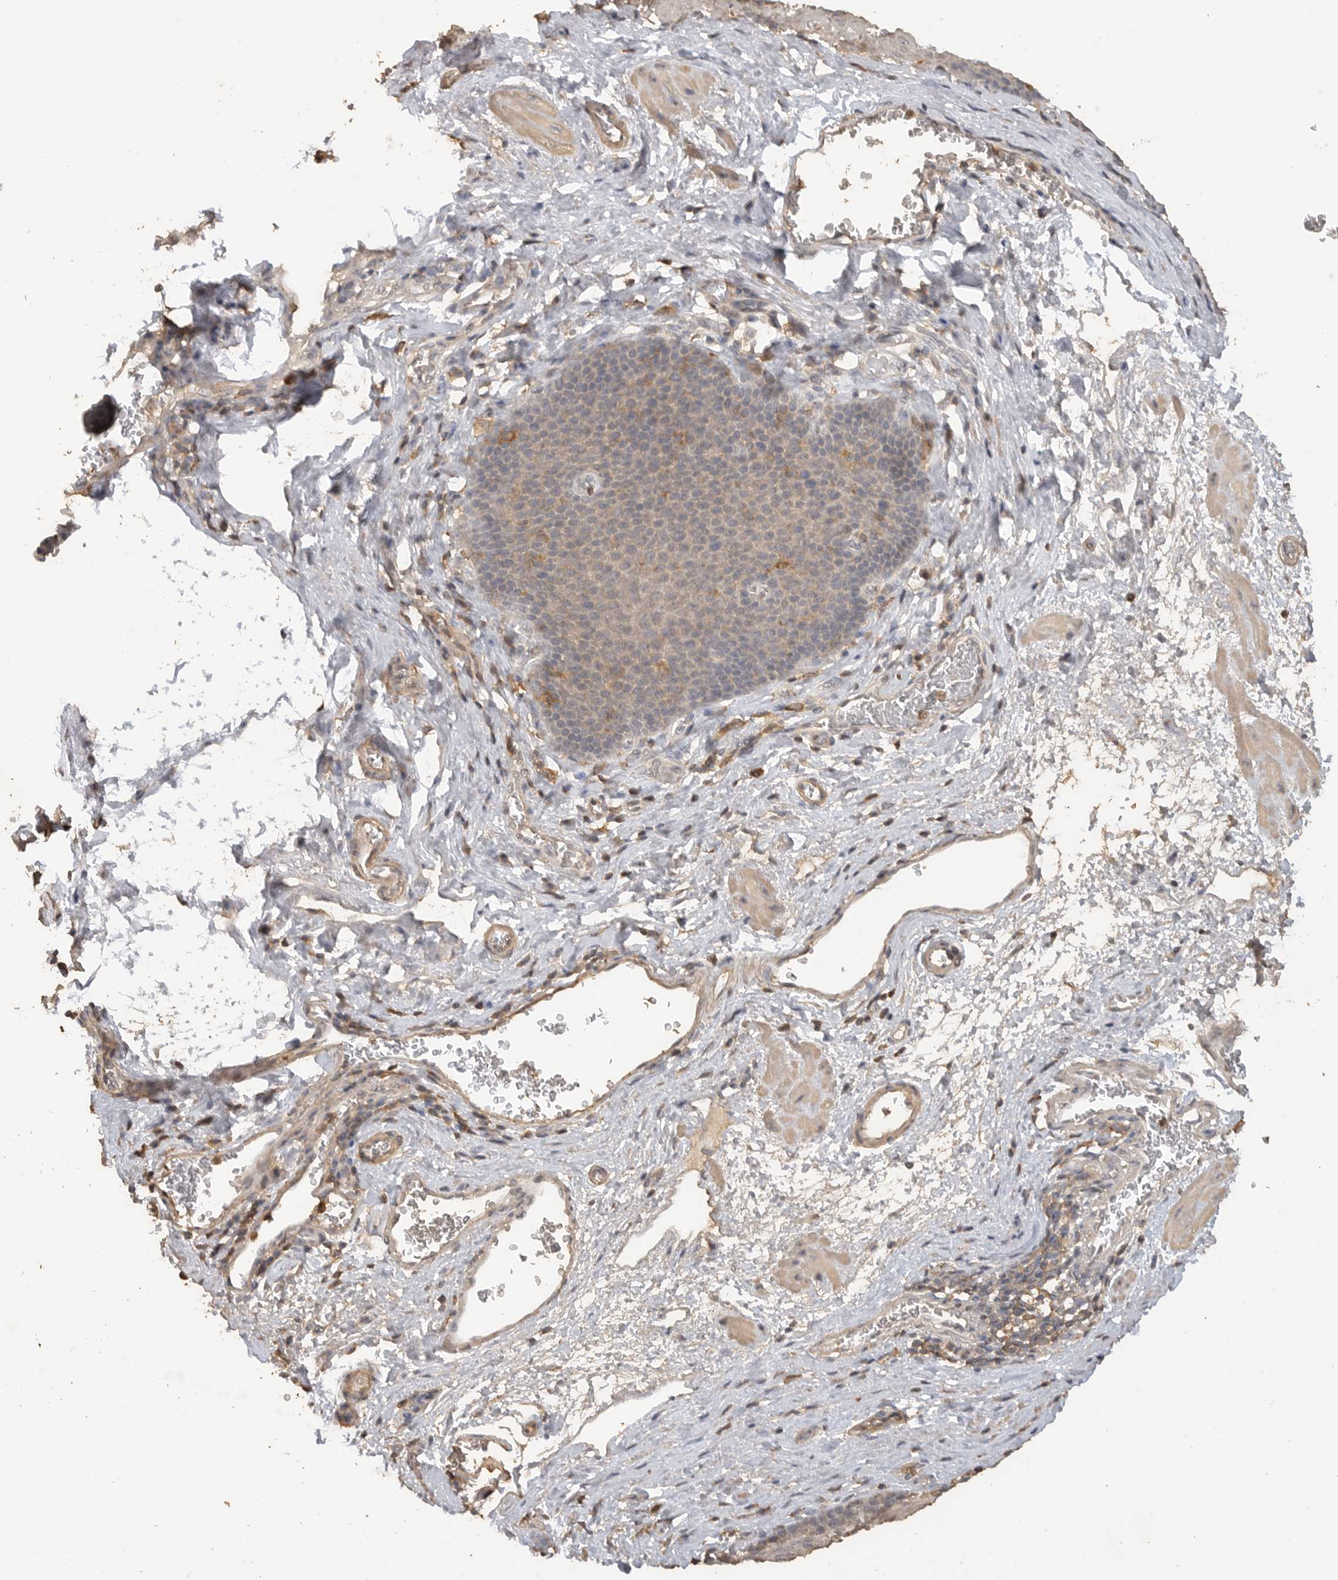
{"staining": {"intensity": "weak", "quantity": "<25%", "location": "cytoplasmic/membranous"}, "tissue": "esophagus", "cell_type": "Squamous epithelial cells", "image_type": "normal", "snomed": [{"axis": "morphology", "description": "Normal tissue, NOS"}, {"axis": "topography", "description": "Esophagus"}], "caption": "IHC image of normal human esophagus stained for a protein (brown), which reveals no staining in squamous epithelial cells.", "gene": "MAP2K1", "patient": {"sex": "male", "age": 48}}